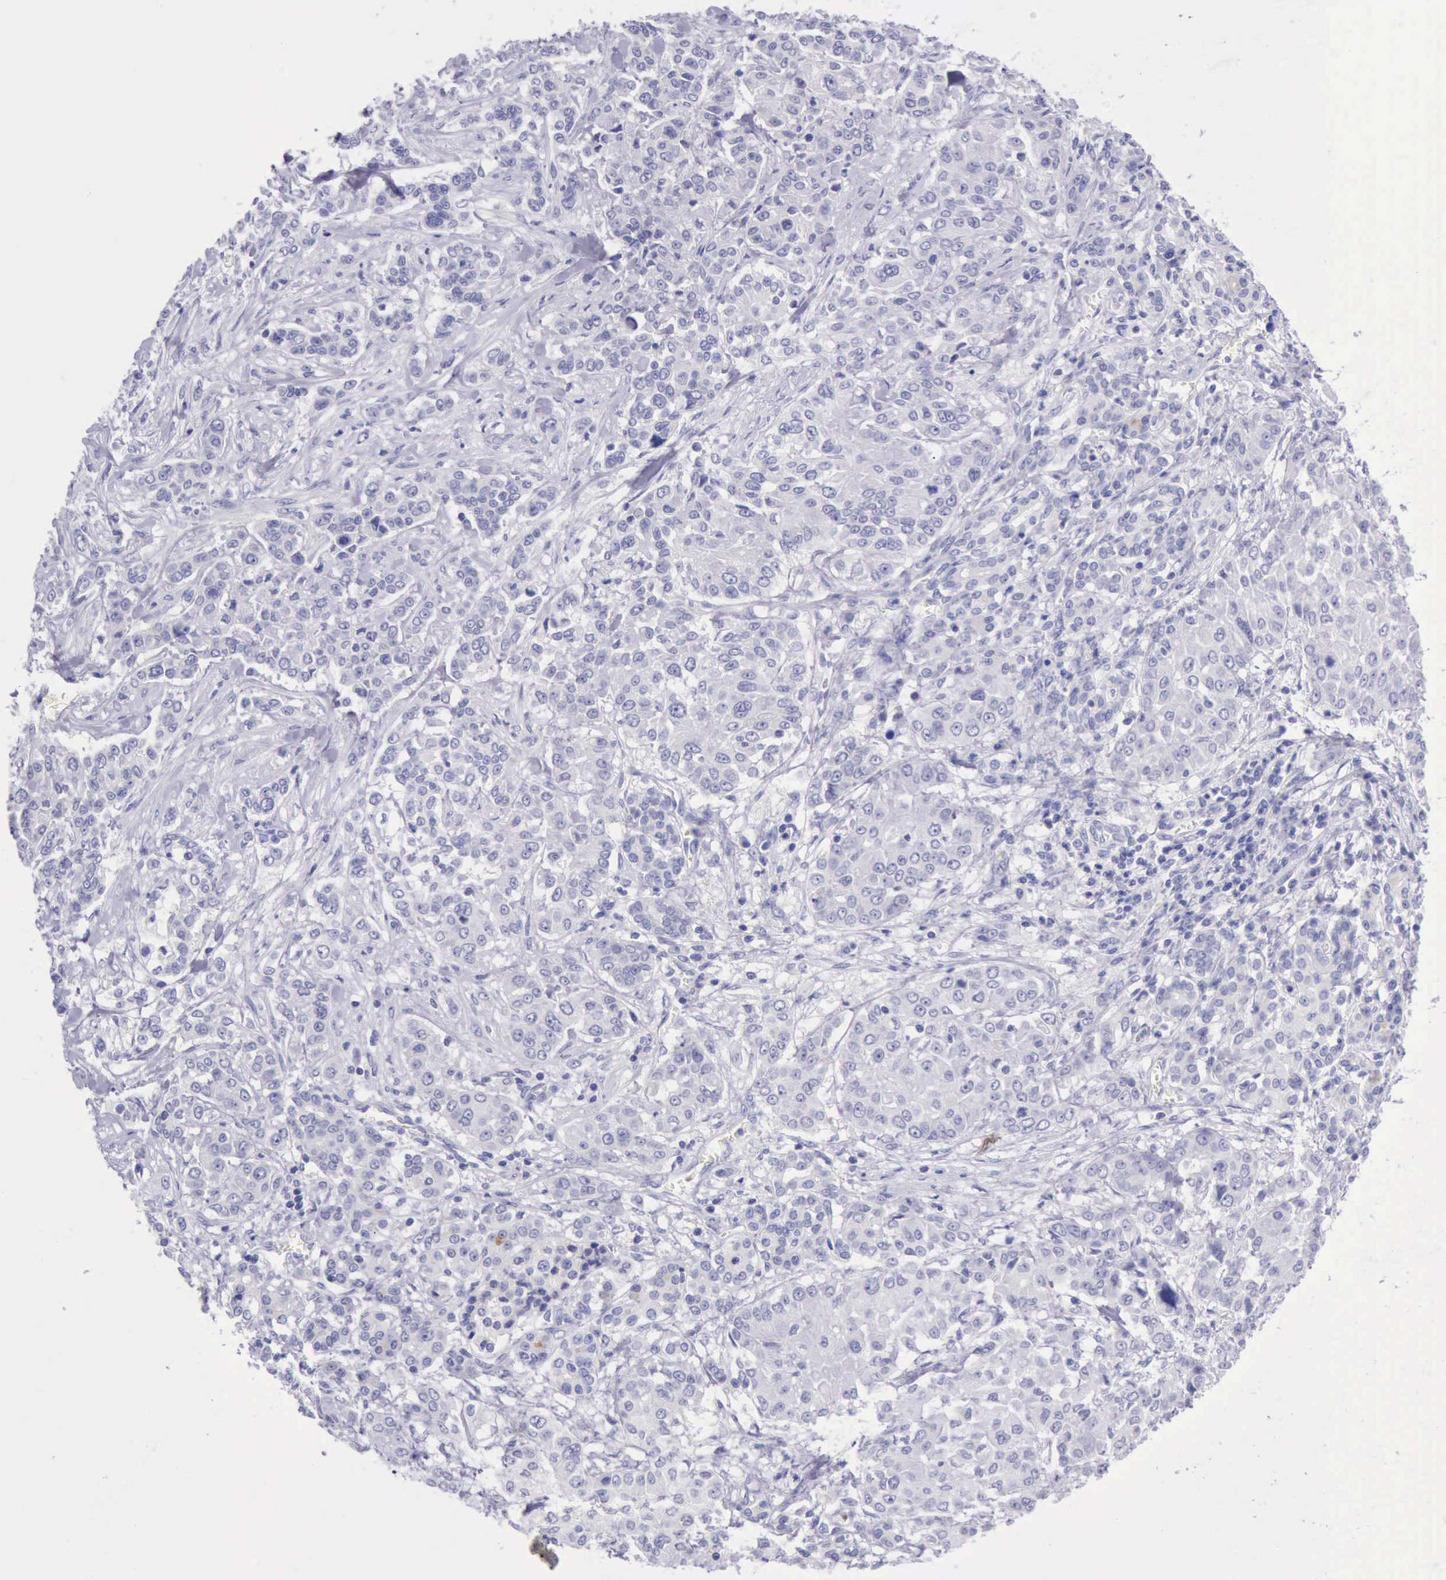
{"staining": {"intensity": "negative", "quantity": "none", "location": "none"}, "tissue": "pancreatic cancer", "cell_type": "Tumor cells", "image_type": "cancer", "snomed": [{"axis": "morphology", "description": "Adenocarcinoma, NOS"}, {"axis": "topography", "description": "Pancreas"}], "caption": "Immunohistochemistry (IHC) photomicrograph of pancreatic cancer stained for a protein (brown), which reveals no positivity in tumor cells.", "gene": "LRFN5", "patient": {"sex": "female", "age": 52}}